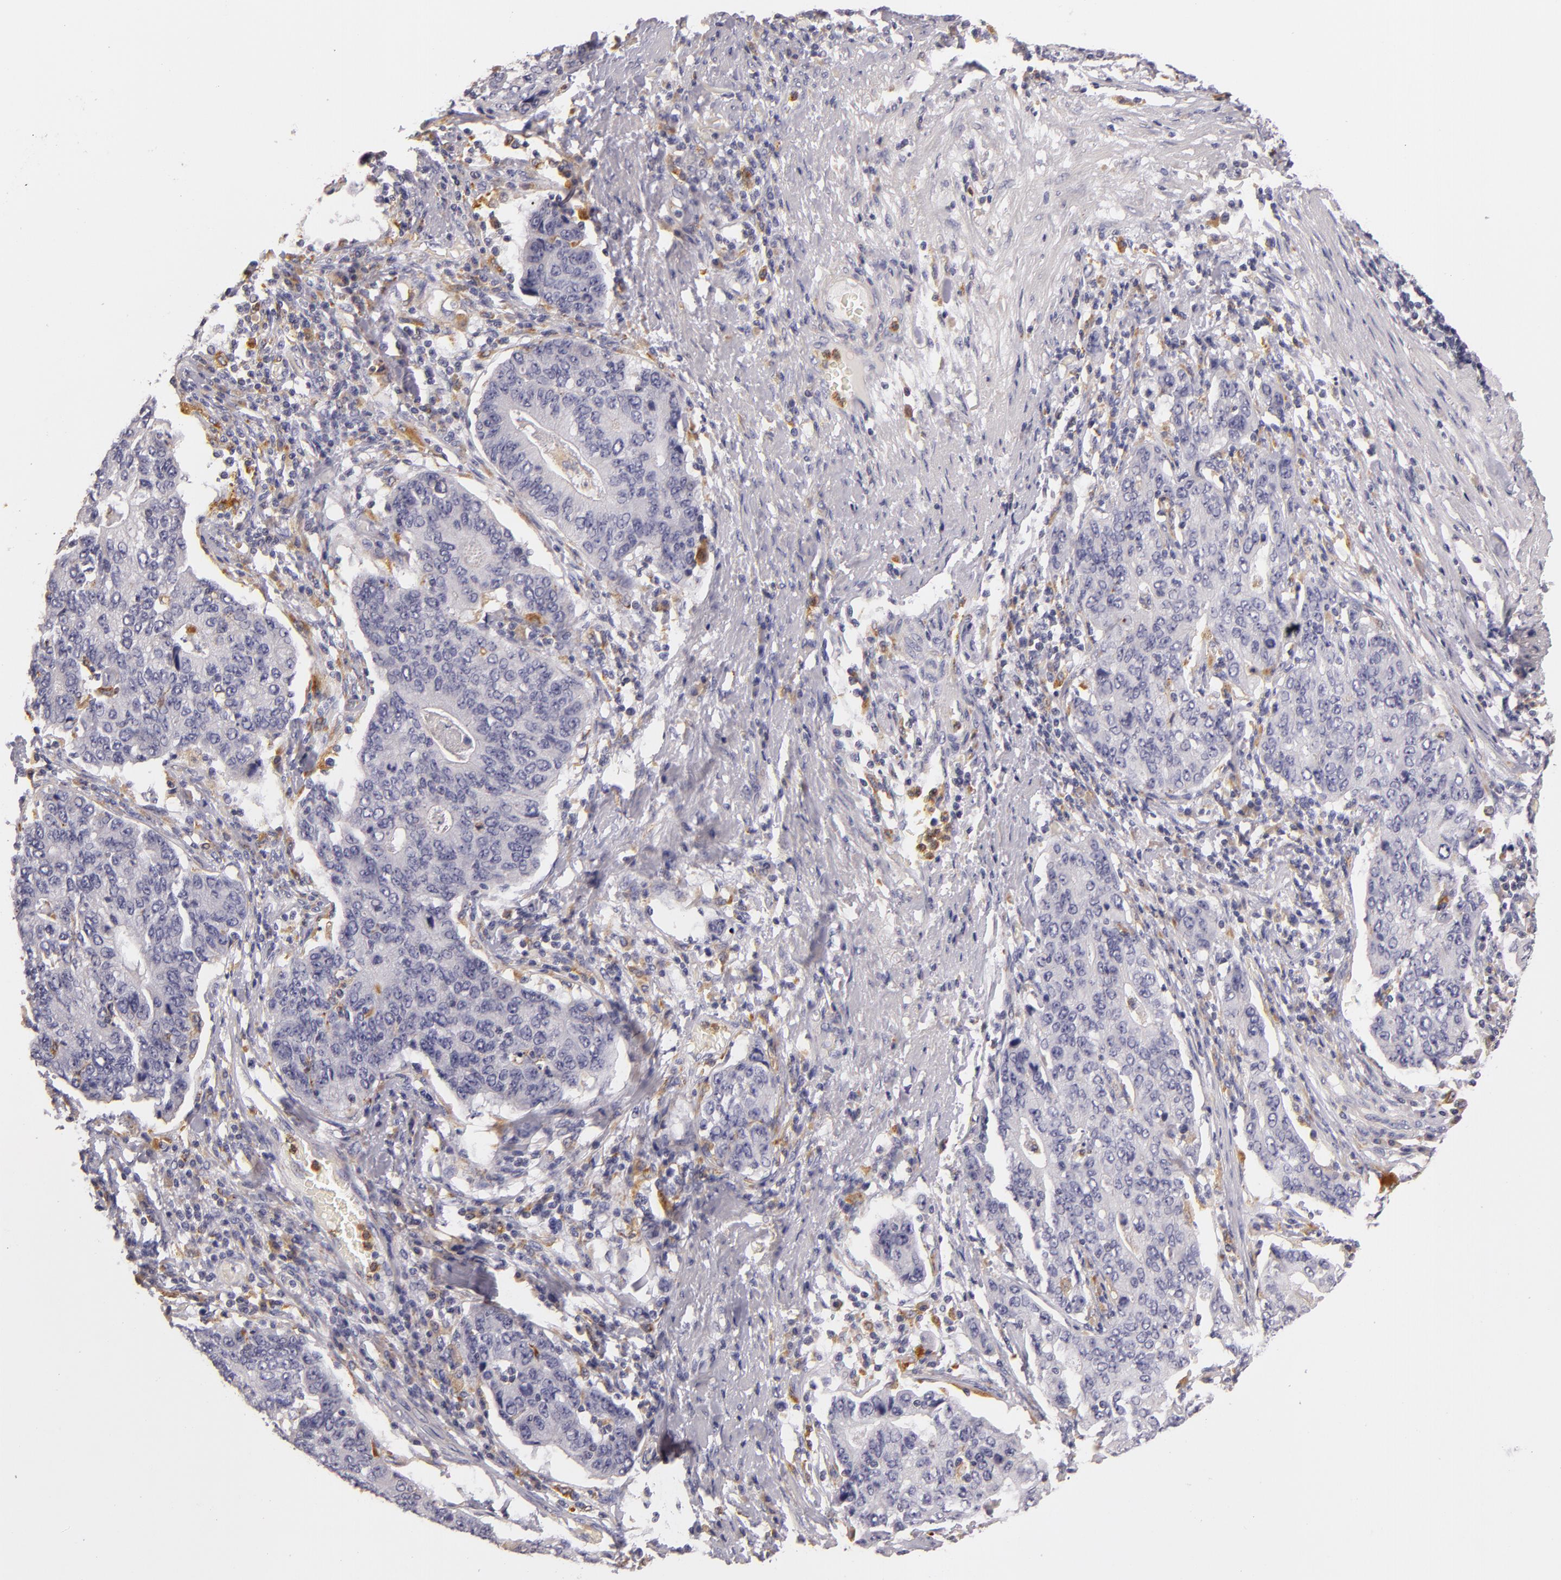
{"staining": {"intensity": "negative", "quantity": "none", "location": "none"}, "tissue": "stomach cancer", "cell_type": "Tumor cells", "image_type": "cancer", "snomed": [{"axis": "morphology", "description": "Adenocarcinoma, NOS"}, {"axis": "topography", "description": "Esophagus"}, {"axis": "topography", "description": "Stomach"}], "caption": "Photomicrograph shows no significant protein positivity in tumor cells of adenocarcinoma (stomach).", "gene": "TLR8", "patient": {"sex": "male", "age": 74}}